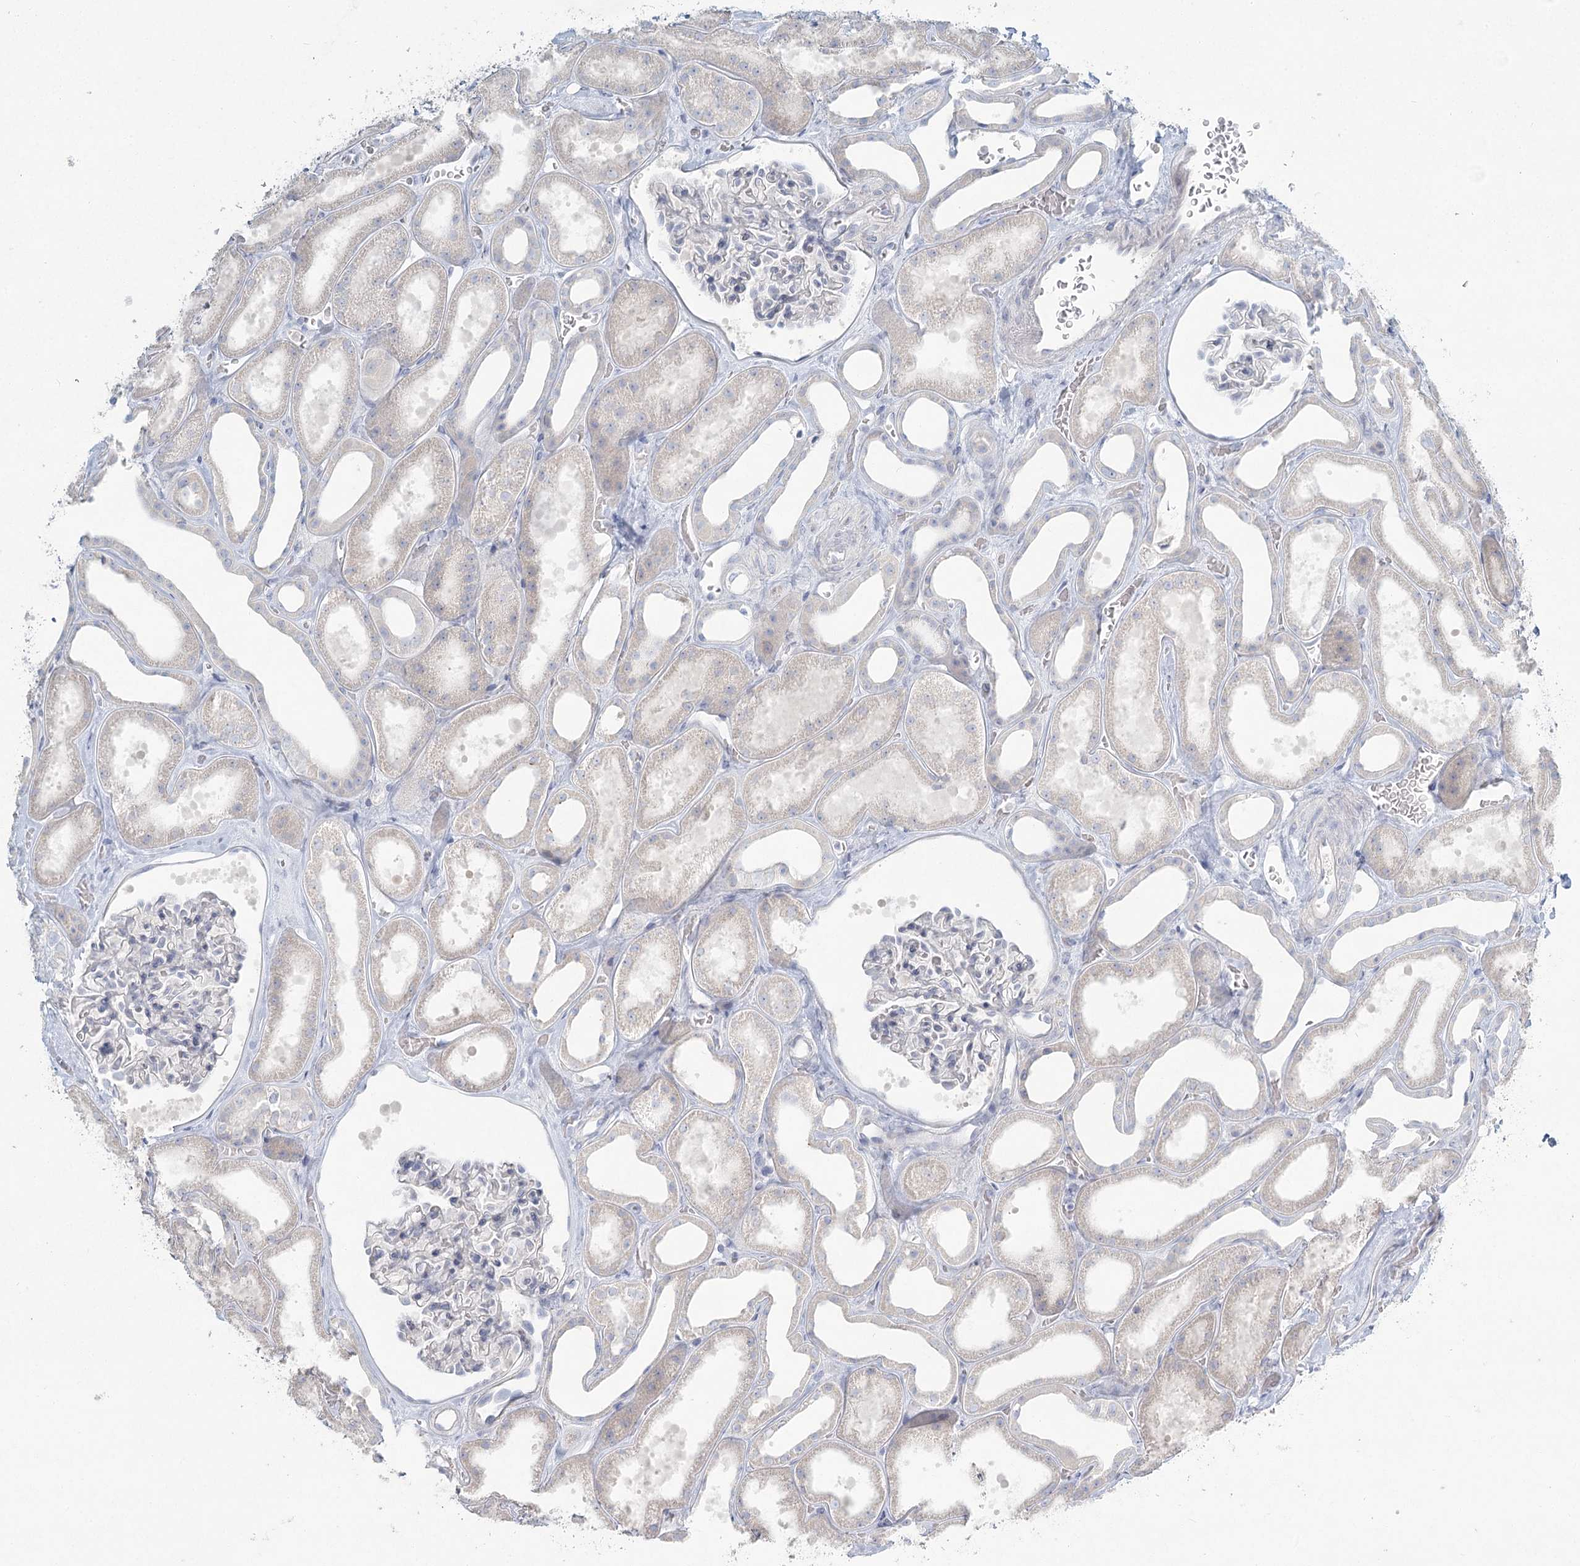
{"staining": {"intensity": "negative", "quantity": "none", "location": "none"}, "tissue": "kidney", "cell_type": "Cells in glomeruli", "image_type": "normal", "snomed": [{"axis": "morphology", "description": "Normal tissue, NOS"}, {"axis": "morphology", "description": "Adenocarcinoma, NOS"}, {"axis": "topography", "description": "Kidney"}], "caption": "The micrograph shows no staining of cells in glomeruli in unremarkable kidney.", "gene": "LRP2BP", "patient": {"sex": "female", "age": 68}}